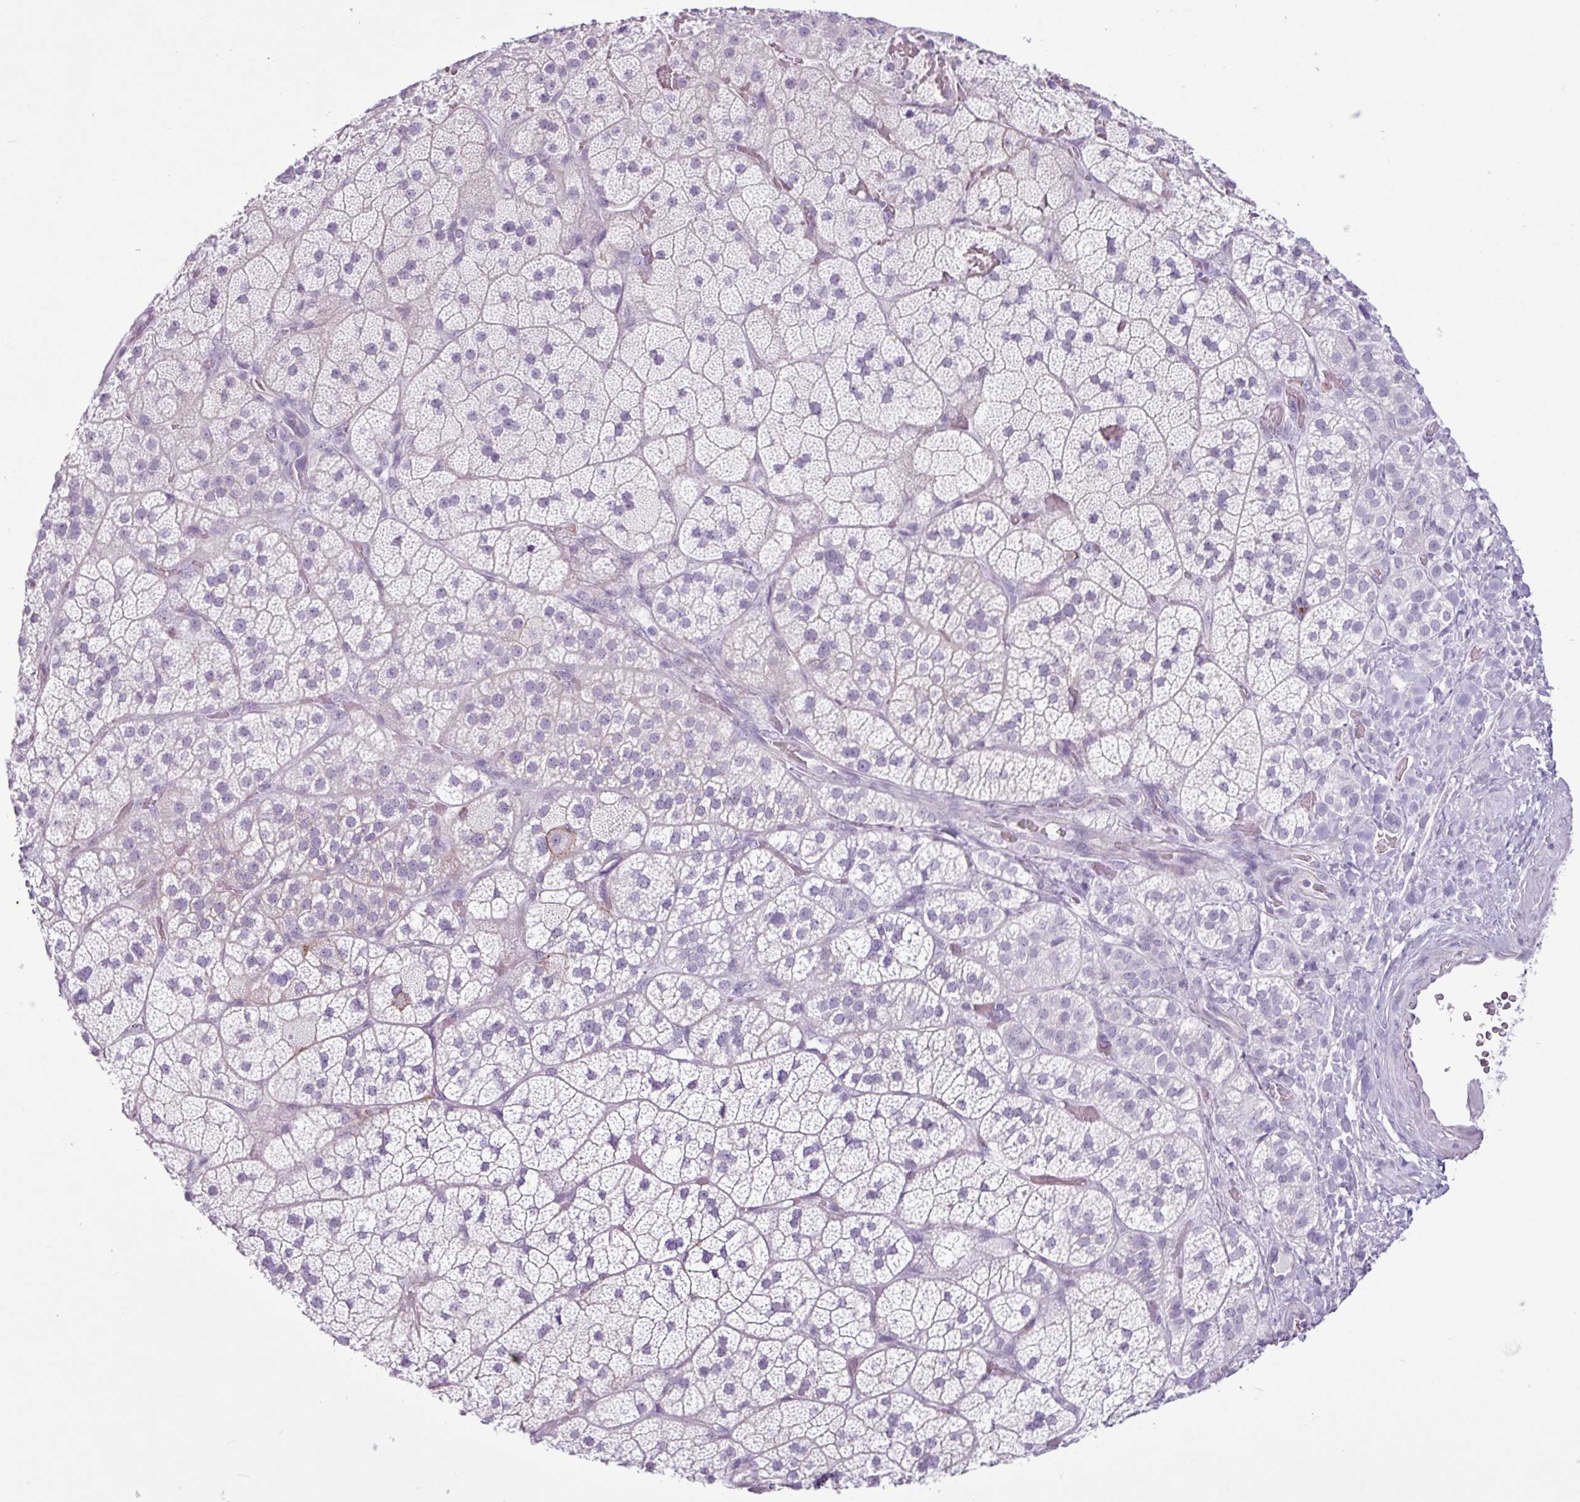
{"staining": {"intensity": "negative", "quantity": "none", "location": "none"}, "tissue": "adrenal gland", "cell_type": "Glandular cells", "image_type": "normal", "snomed": [{"axis": "morphology", "description": "Normal tissue, NOS"}, {"axis": "topography", "description": "Adrenal gland"}], "caption": "Immunohistochemistry histopathology image of normal adrenal gland: adrenal gland stained with DAB displays no significant protein staining in glandular cells.", "gene": "TMEM178A", "patient": {"sex": "male", "age": 57}}